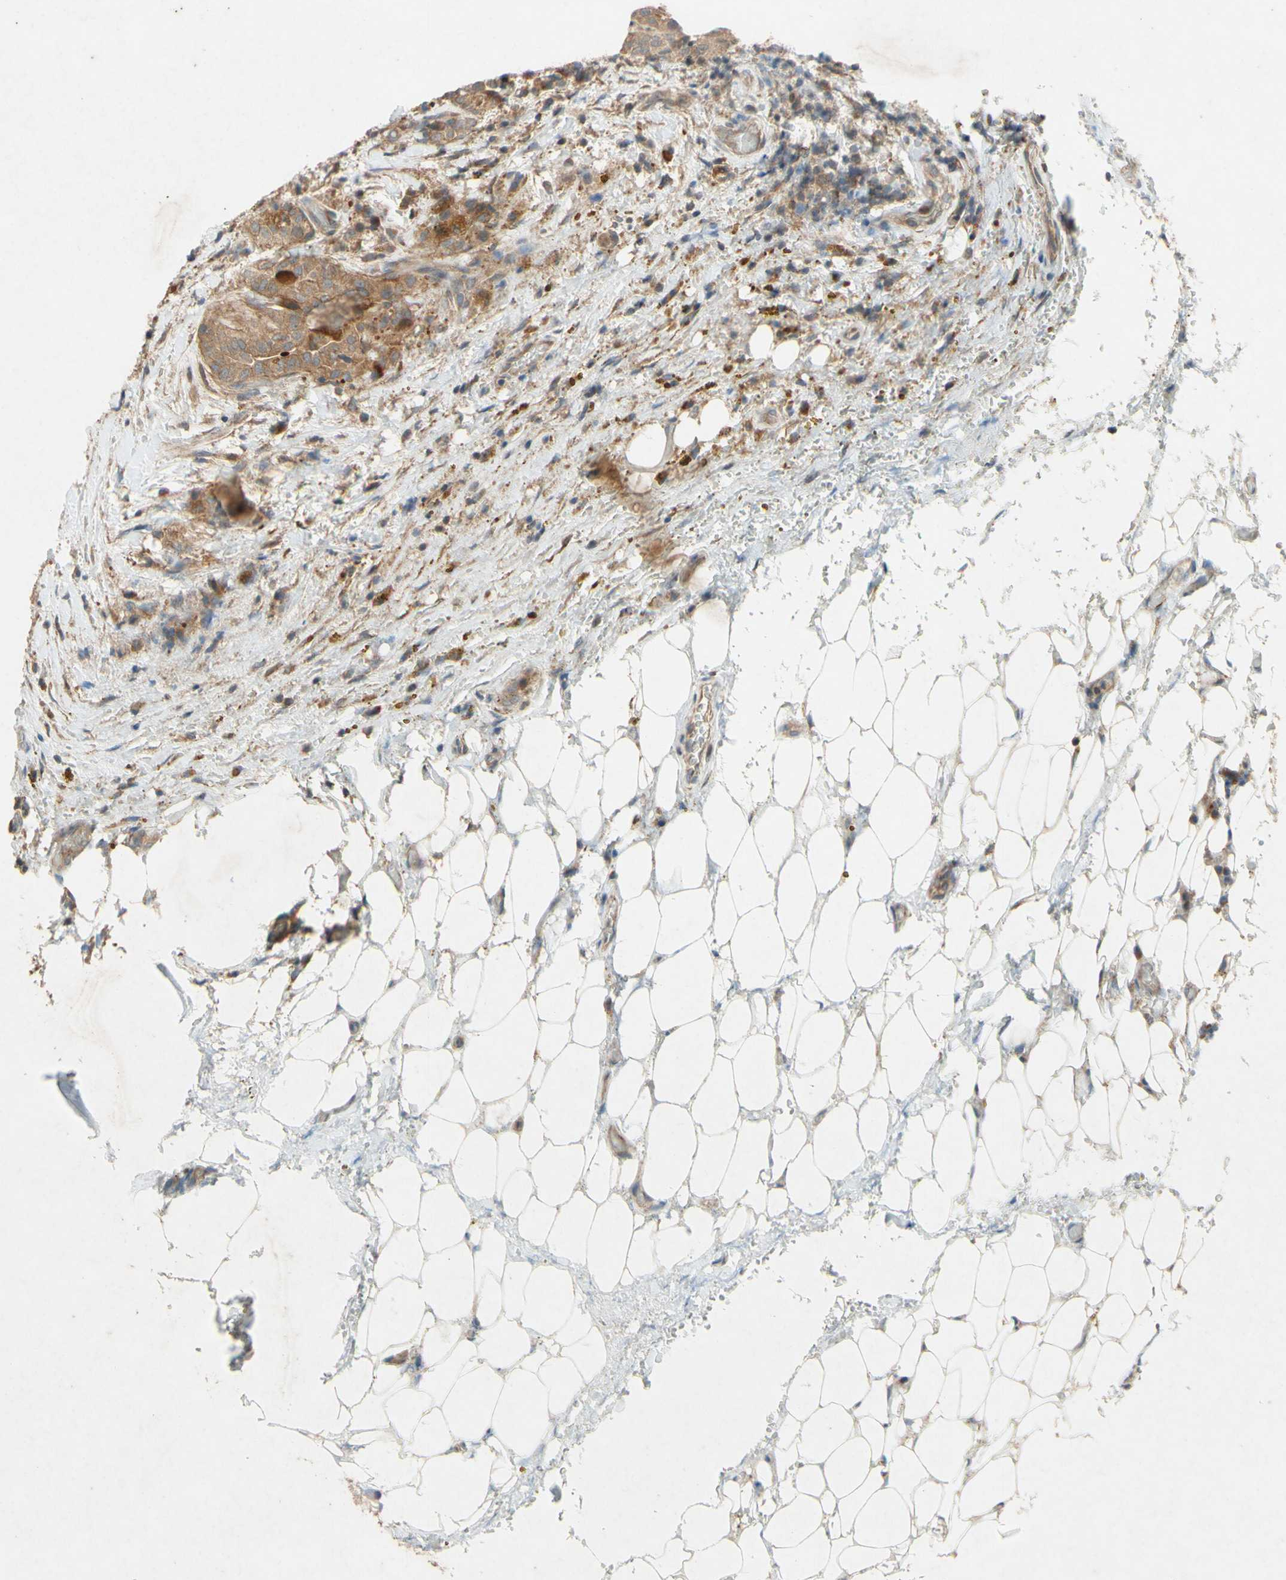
{"staining": {"intensity": "moderate", "quantity": ">75%", "location": "cytoplasmic/membranous"}, "tissue": "thyroid cancer", "cell_type": "Tumor cells", "image_type": "cancer", "snomed": [{"axis": "morphology", "description": "Papillary adenocarcinoma, NOS"}, {"axis": "topography", "description": "Thyroid gland"}], "caption": "A medium amount of moderate cytoplasmic/membranous expression is identified in approximately >75% of tumor cells in thyroid papillary adenocarcinoma tissue.", "gene": "ATP6V1F", "patient": {"sex": "male", "age": 77}}